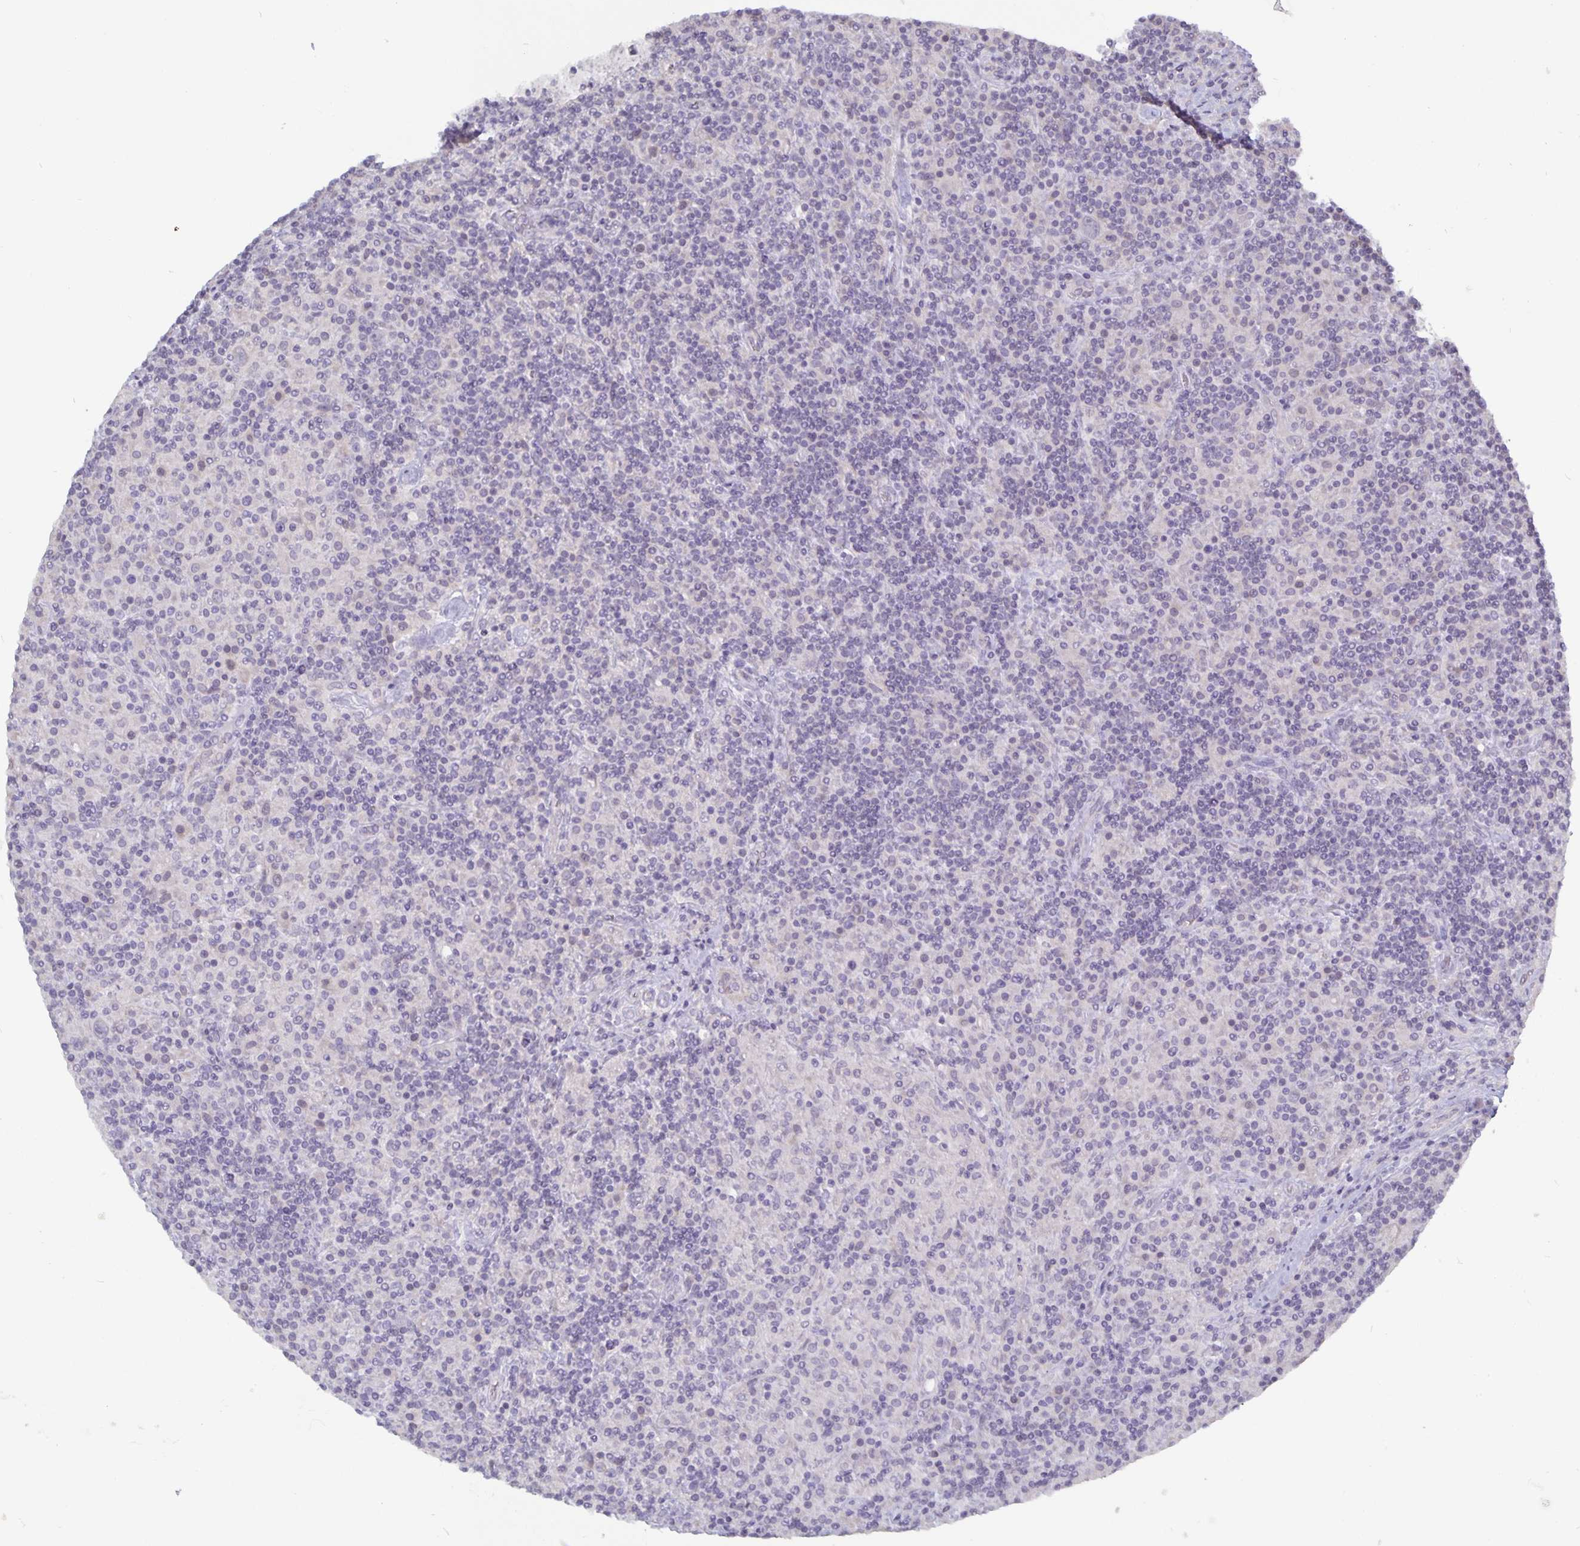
{"staining": {"intensity": "negative", "quantity": "none", "location": "none"}, "tissue": "lymphoma", "cell_type": "Tumor cells", "image_type": "cancer", "snomed": [{"axis": "morphology", "description": "Hodgkin's disease, NOS"}, {"axis": "topography", "description": "Lymph node"}], "caption": "Human Hodgkin's disease stained for a protein using immunohistochemistry reveals no positivity in tumor cells.", "gene": "PLCB3", "patient": {"sex": "male", "age": 70}}